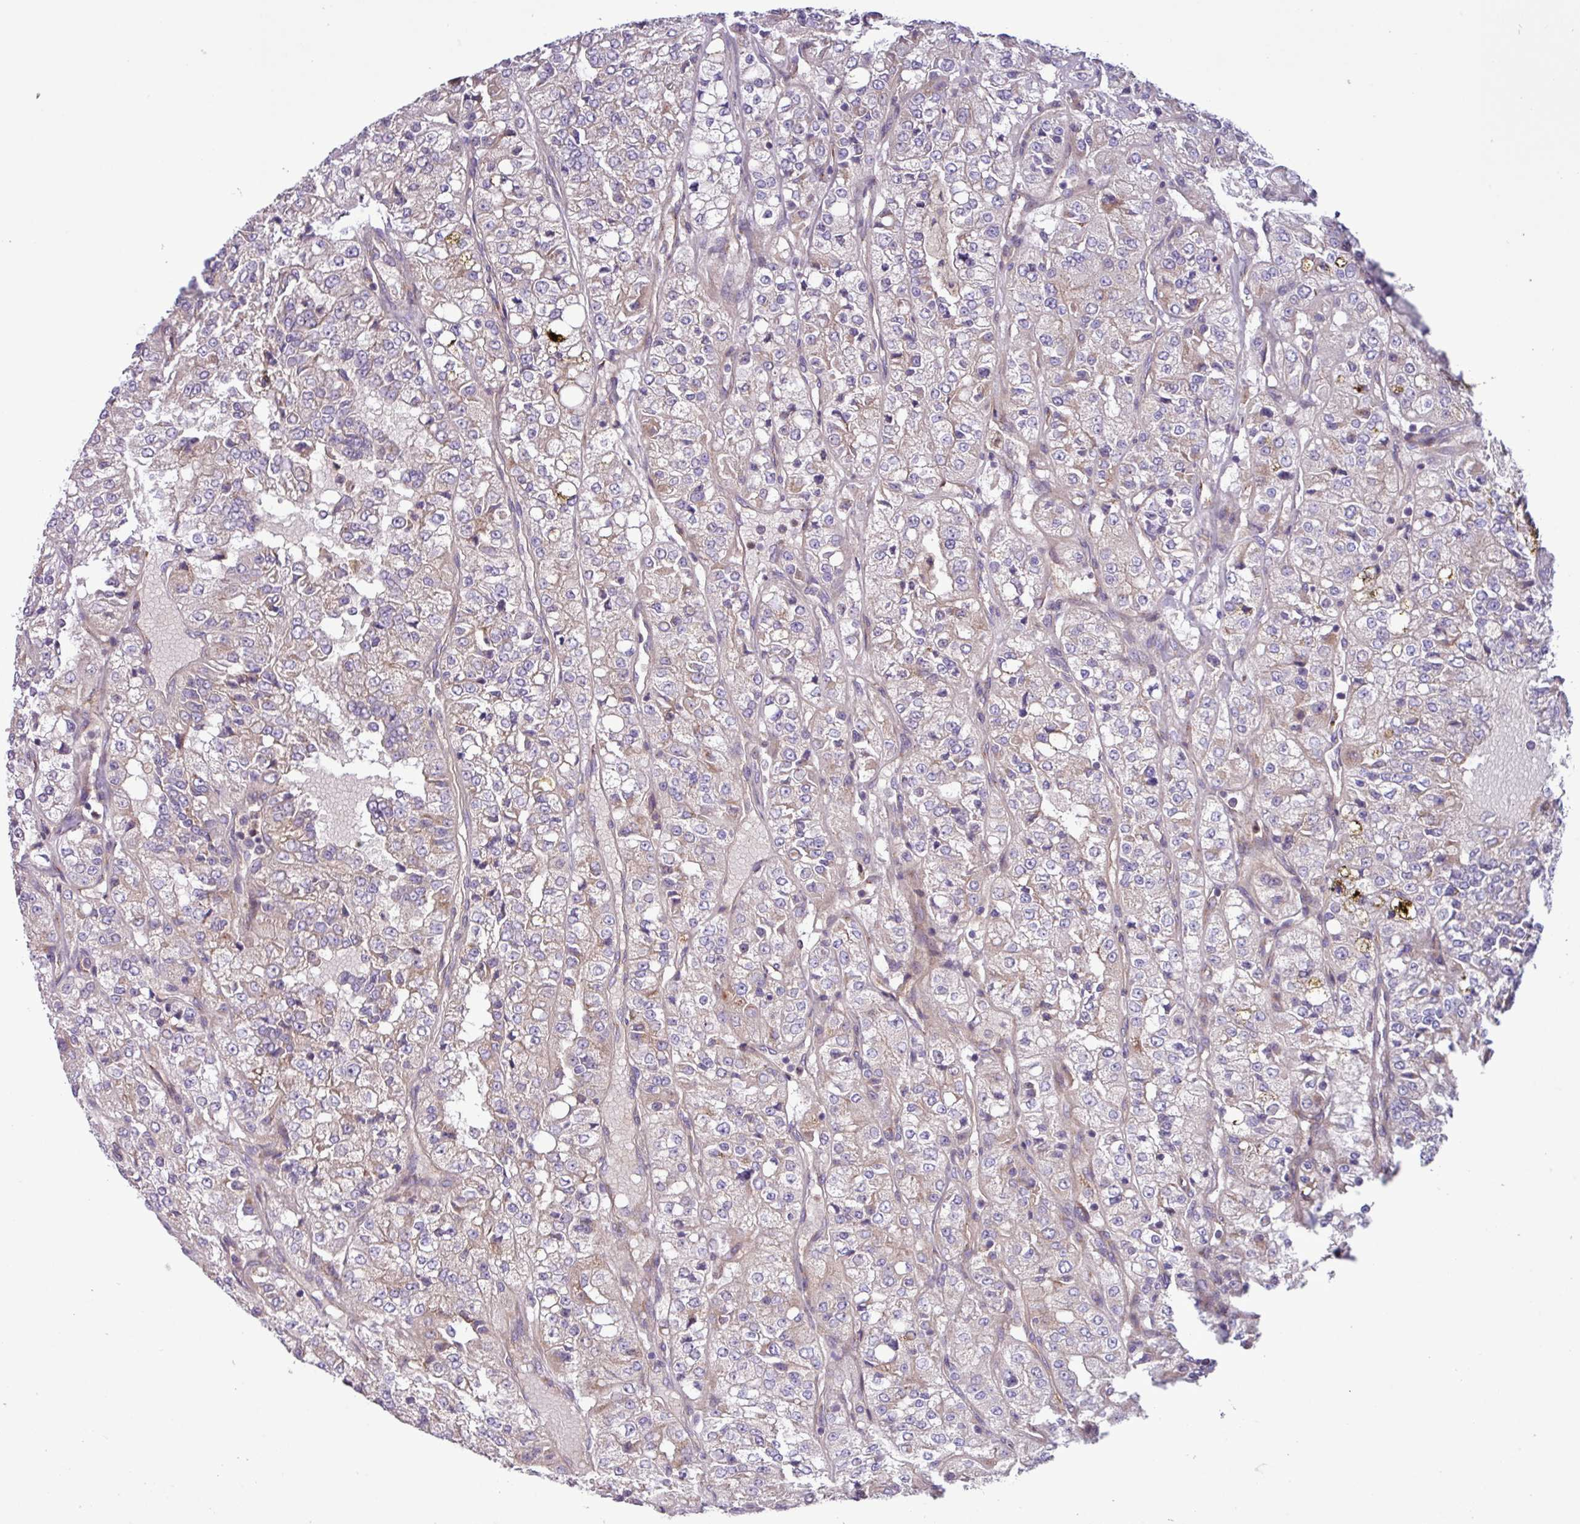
{"staining": {"intensity": "negative", "quantity": "none", "location": "none"}, "tissue": "renal cancer", "cell_type": "Tumor cells", "image_type": "cancer", "snomed": [{"axis": "morphology", "description": "Adenocarcinoma, NOS"}, {"axis": "topography", "description": "Kidney"}], "caption": "The image exhibits no significant positivity in tumor cells of adenocarcinoma (renal).", "gene": "RAB19", "patient": {"sex": "female", "age": 63}}